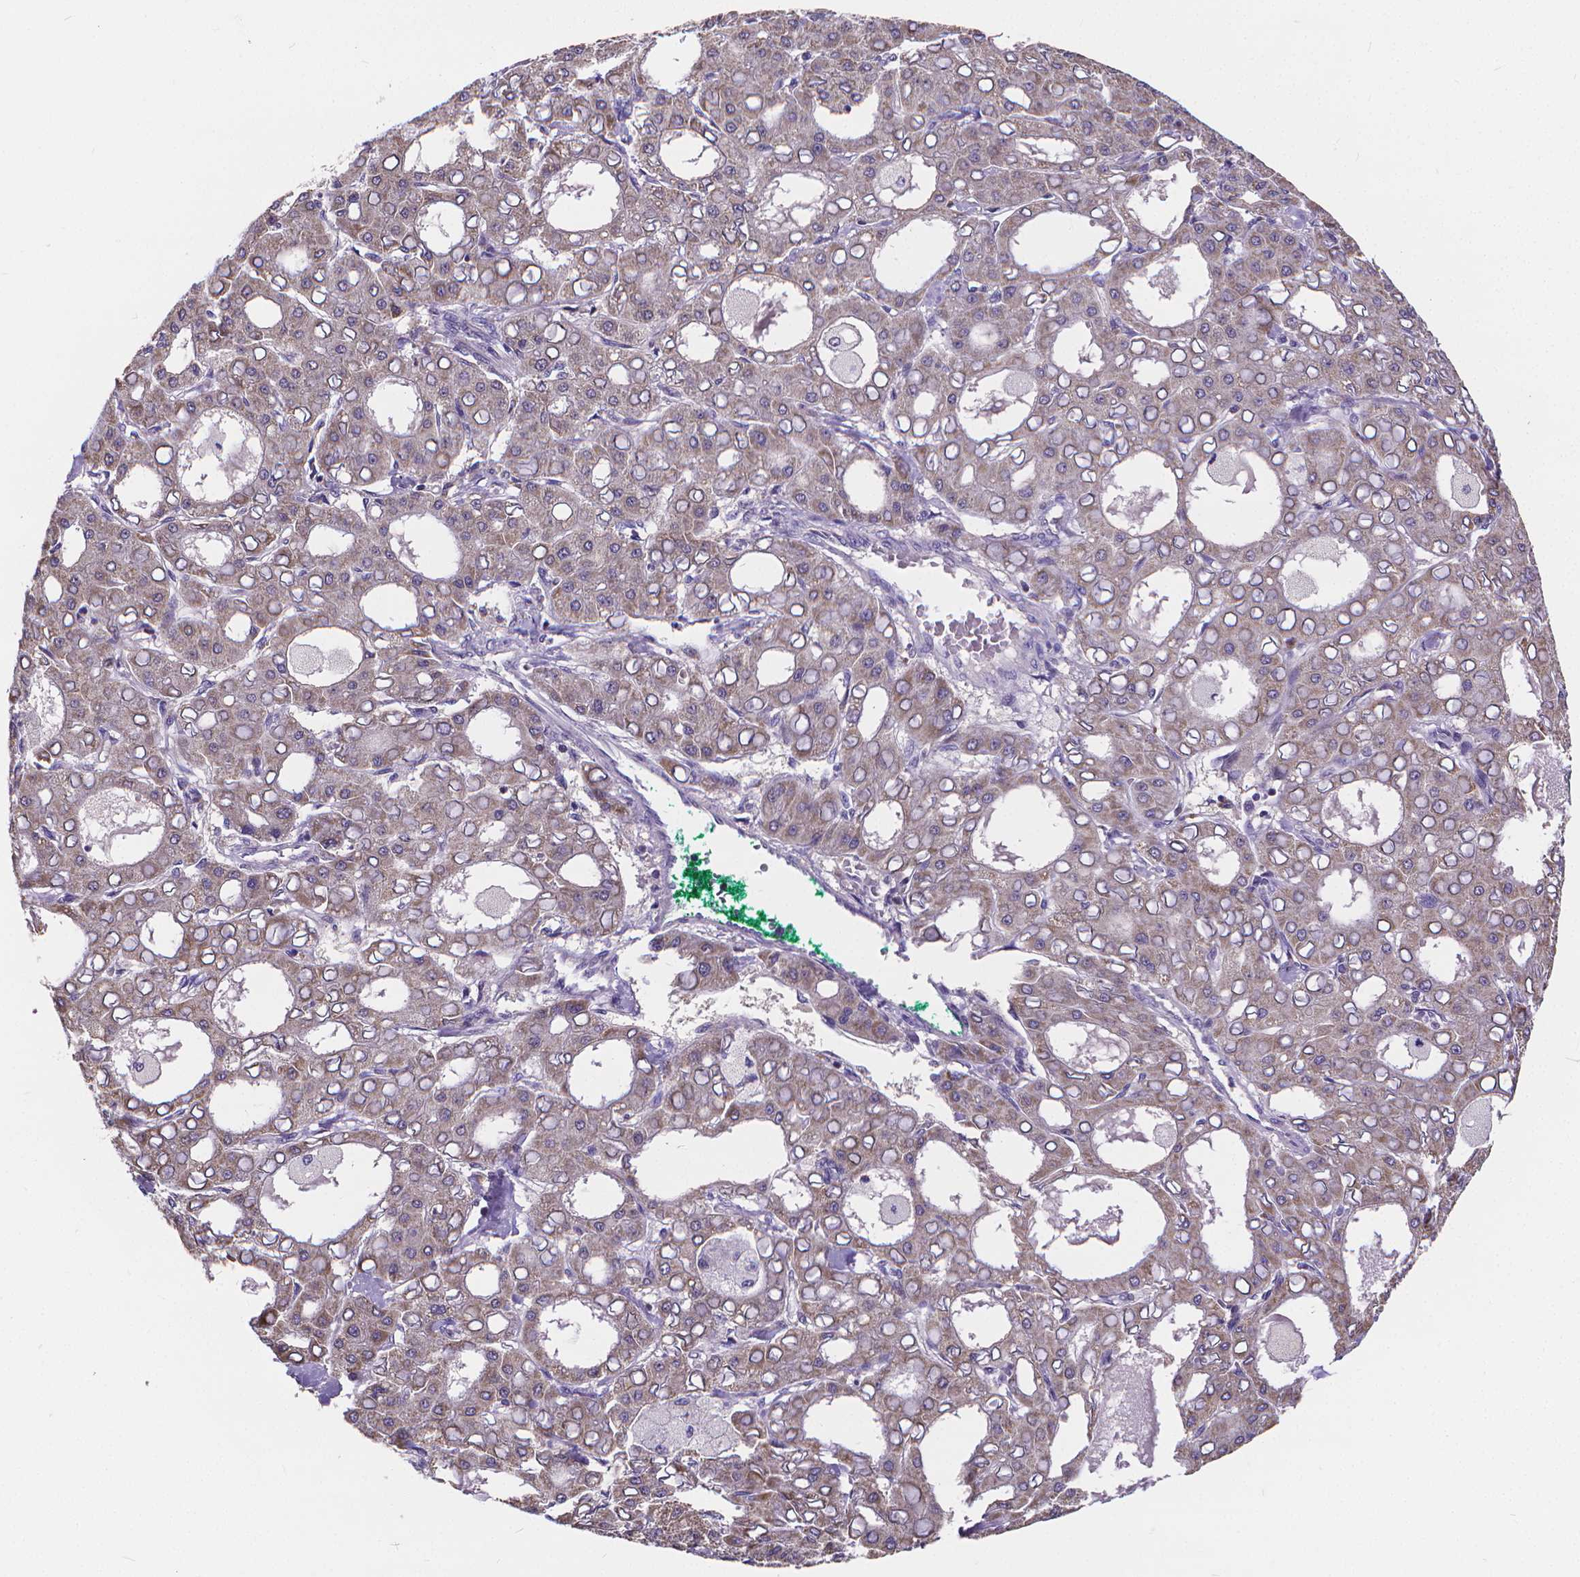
{"staining": {"intensity": "weak", "quantity": "<25%", "location": "cytoplasmic/membranous"}, "tissue": "liver cancer", "cell_type": "Tumor cells", "image_type": "cancer", "snomed": [{"axis": "morphology", "description": "Carcinoma, Hepatocellular, NOS"}, {"axis": "topography", "description": "Liver"}], "caption": "DAB immunohistochemical staining of hepatocellular carcinoma (liver) displays no significant staining in tumor cells.", "gene": "GLRB", "patient": {"sex": "male", "age": 65}}